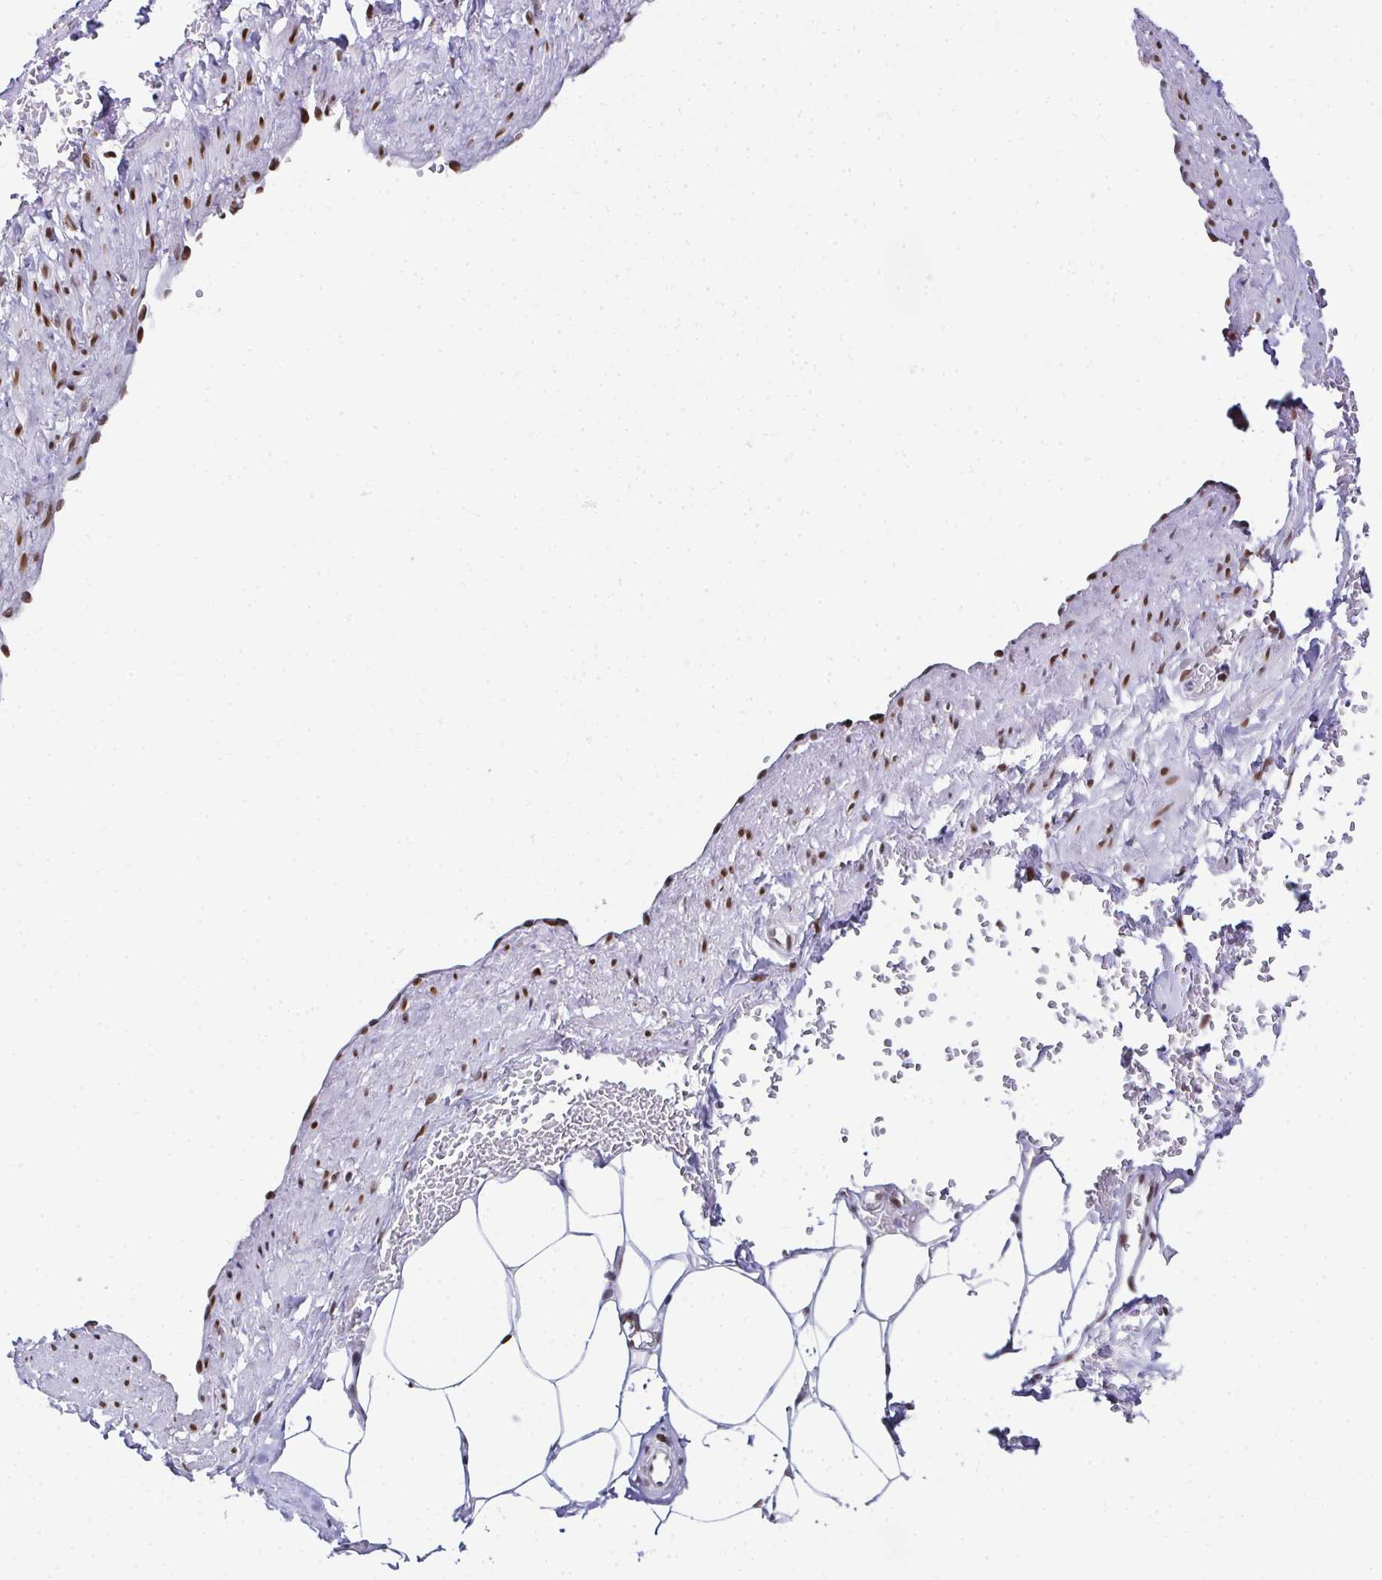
{"staining": {"intensity": "negative", "quantity": "none", "location": "none"}, "tissue": "adipose tissue", "cell_type": "Adipocytes", "image_type": "normal", "snomed": [{"axis": "morphology", "description": "Normal tissue, NOS"}, {"axis": "topography", "description": "Prostate"}, {"axis": "topography", "description": "Peripheral nerve tissue"}], "caption": "Human adipose tissue stained for a protein using immunohistochemistry exhibits no staining in adipocytes.", "gene": "RB1", "patient": {"sex": "male", "age": 55}}